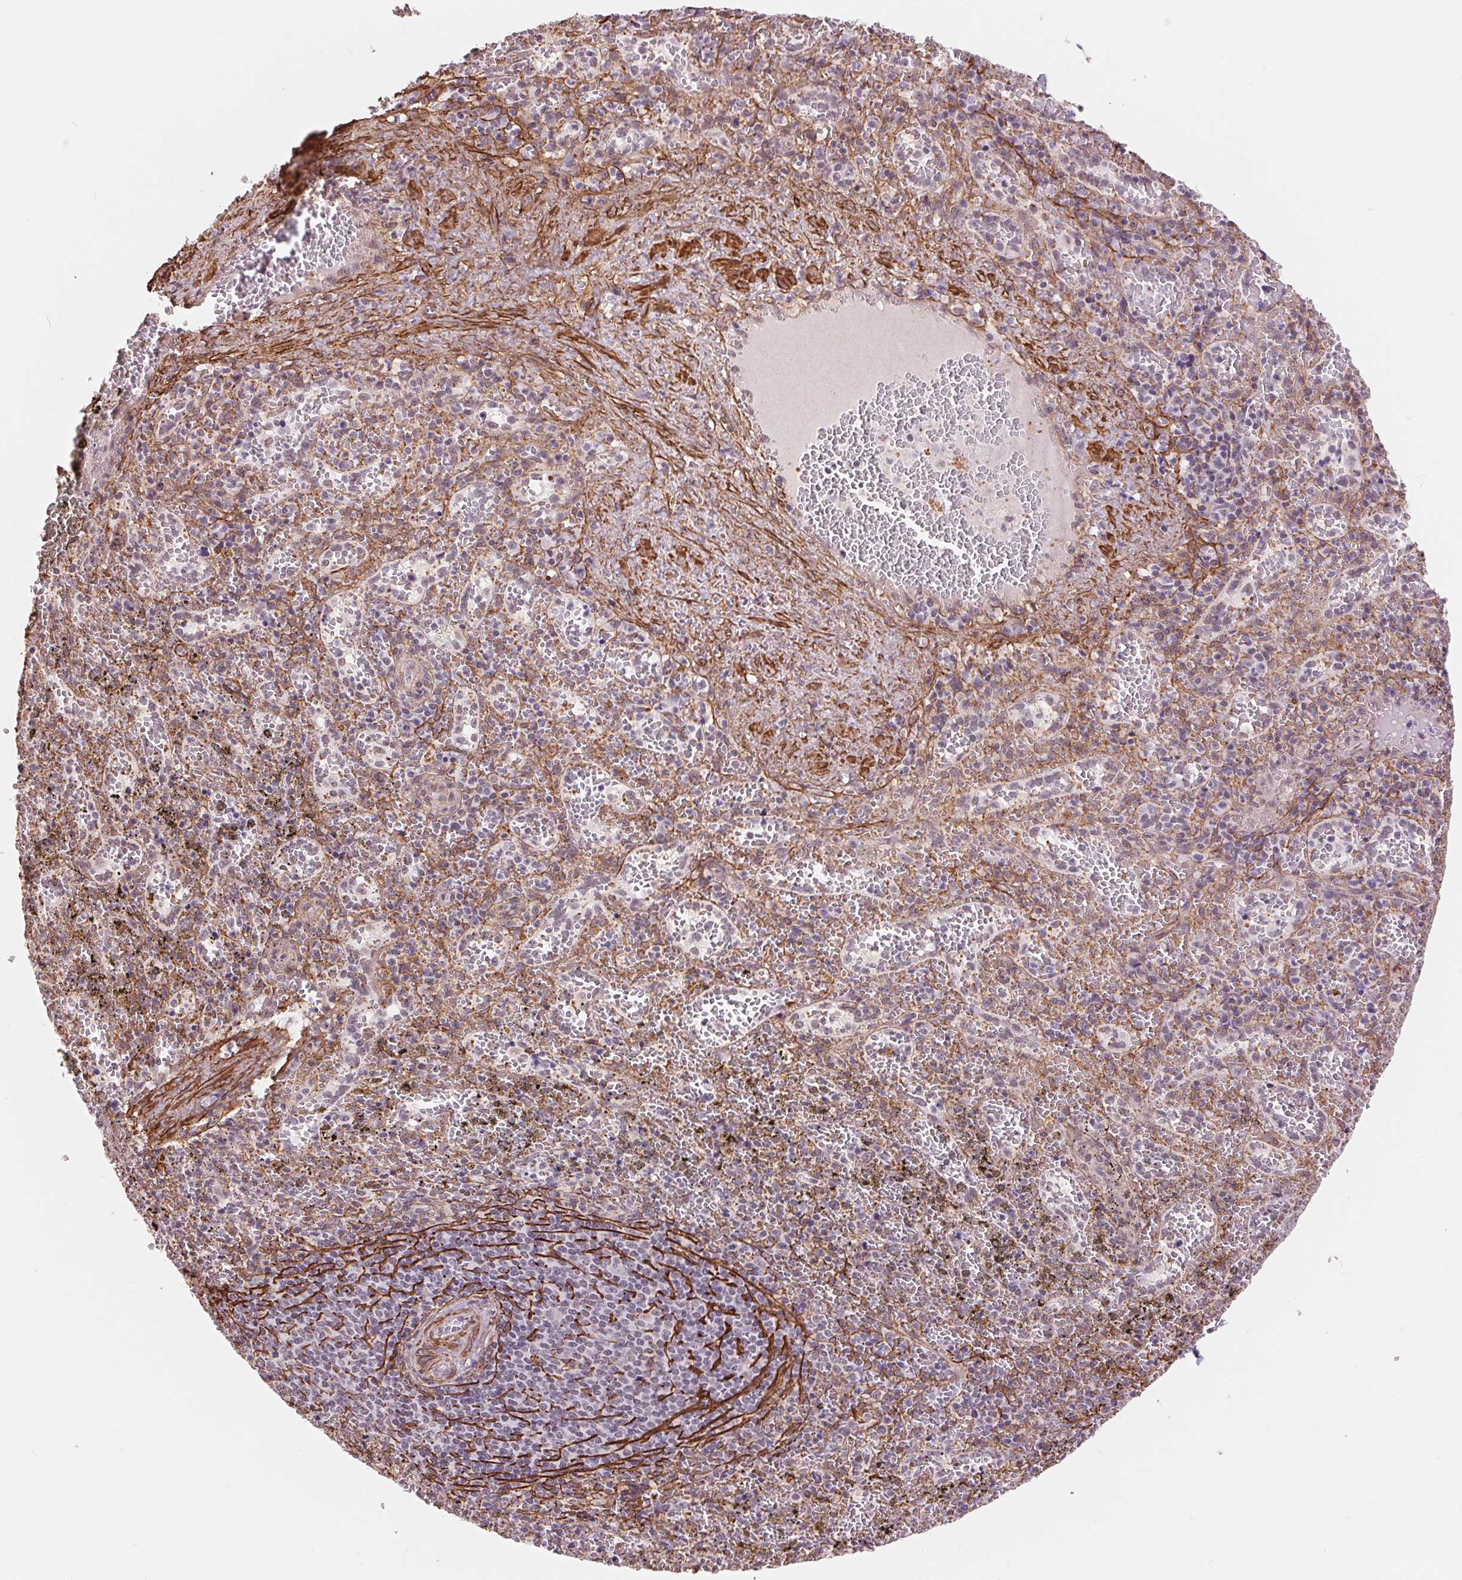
{"staining": {"intensity": "negative", "quantity": "none", "location": "none"}, "tissue": "spleen", "cell_type": "Cells in red pulp", "image_type": "normal", "snomed": [{"axis": "morphology", "description": "Normal tissue, NOS"}, {"axis": "topography", "description": "Spleen"}], "caption": "There is no significant expression in cells in red pulp of spleen. (Stains: DAB (3,3'-diaminobenzidine) immunohistochemistry (IHC) with hematoxylin counter stain, Microscopy: brightfield microscopy at high magnification).", "gene": "BCAT1", "patient": {"sex": "female", "age": 50}}